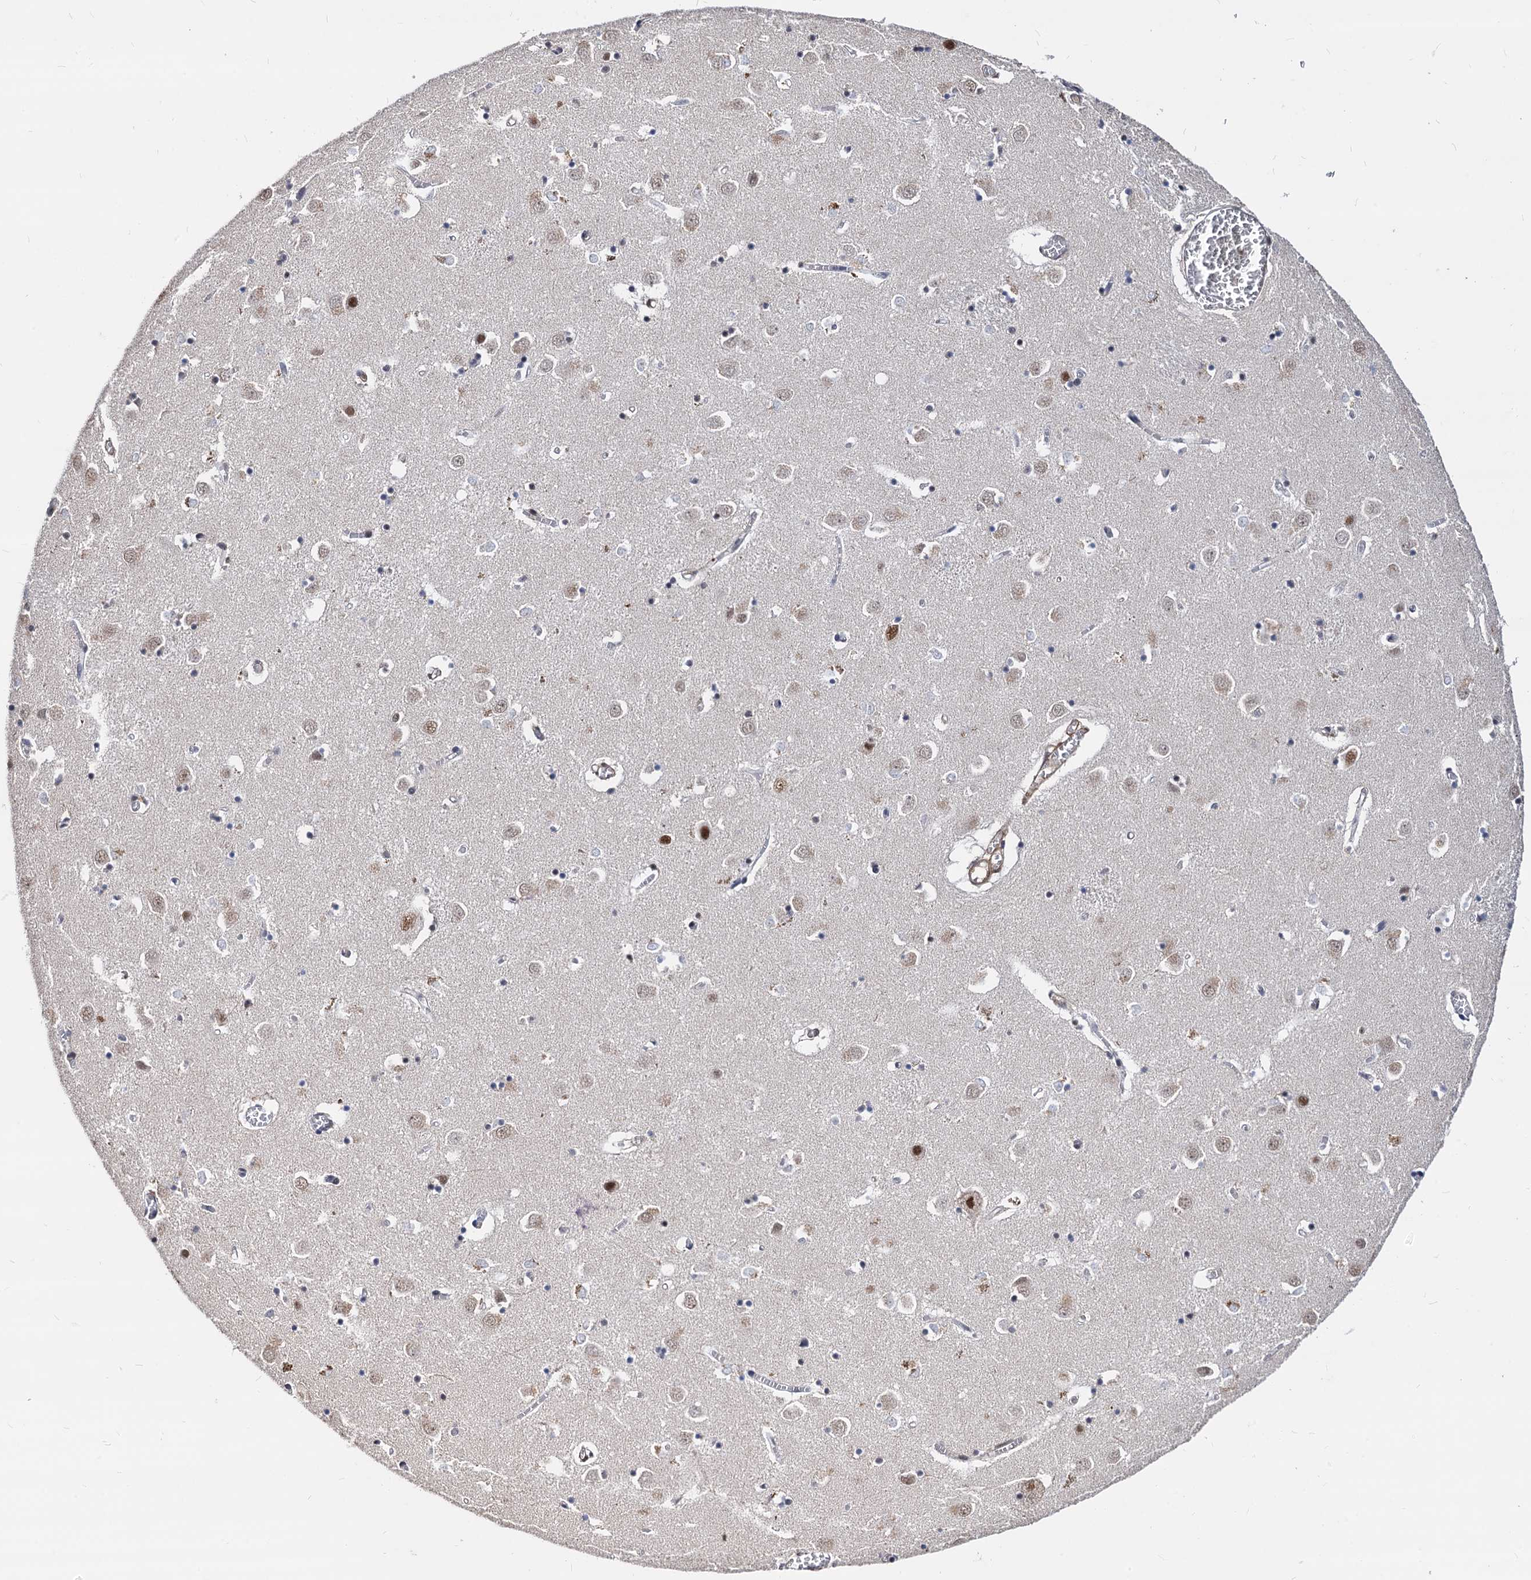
{"staining": {"intensity": "moderate", "quantity": "<25%", "location": "nuclear"}, "tissue": "caudate", "cell_type": "Glial cells", "image_type": "normal", "snomed": [{"axis": "morphology", "description": "Normal tissue, NOS"}, {"axis": "topography", "description": "Lateral ventricle wall"}], "caption": "Immunohistochemistry histopathology image of benign human caudate stained for a protein (brown), which reveals low levels of moderate nuclear staining in about <25% of glial cells.", "gene": "PSMD4", "patient": {"sex": "male", "age": 70}}